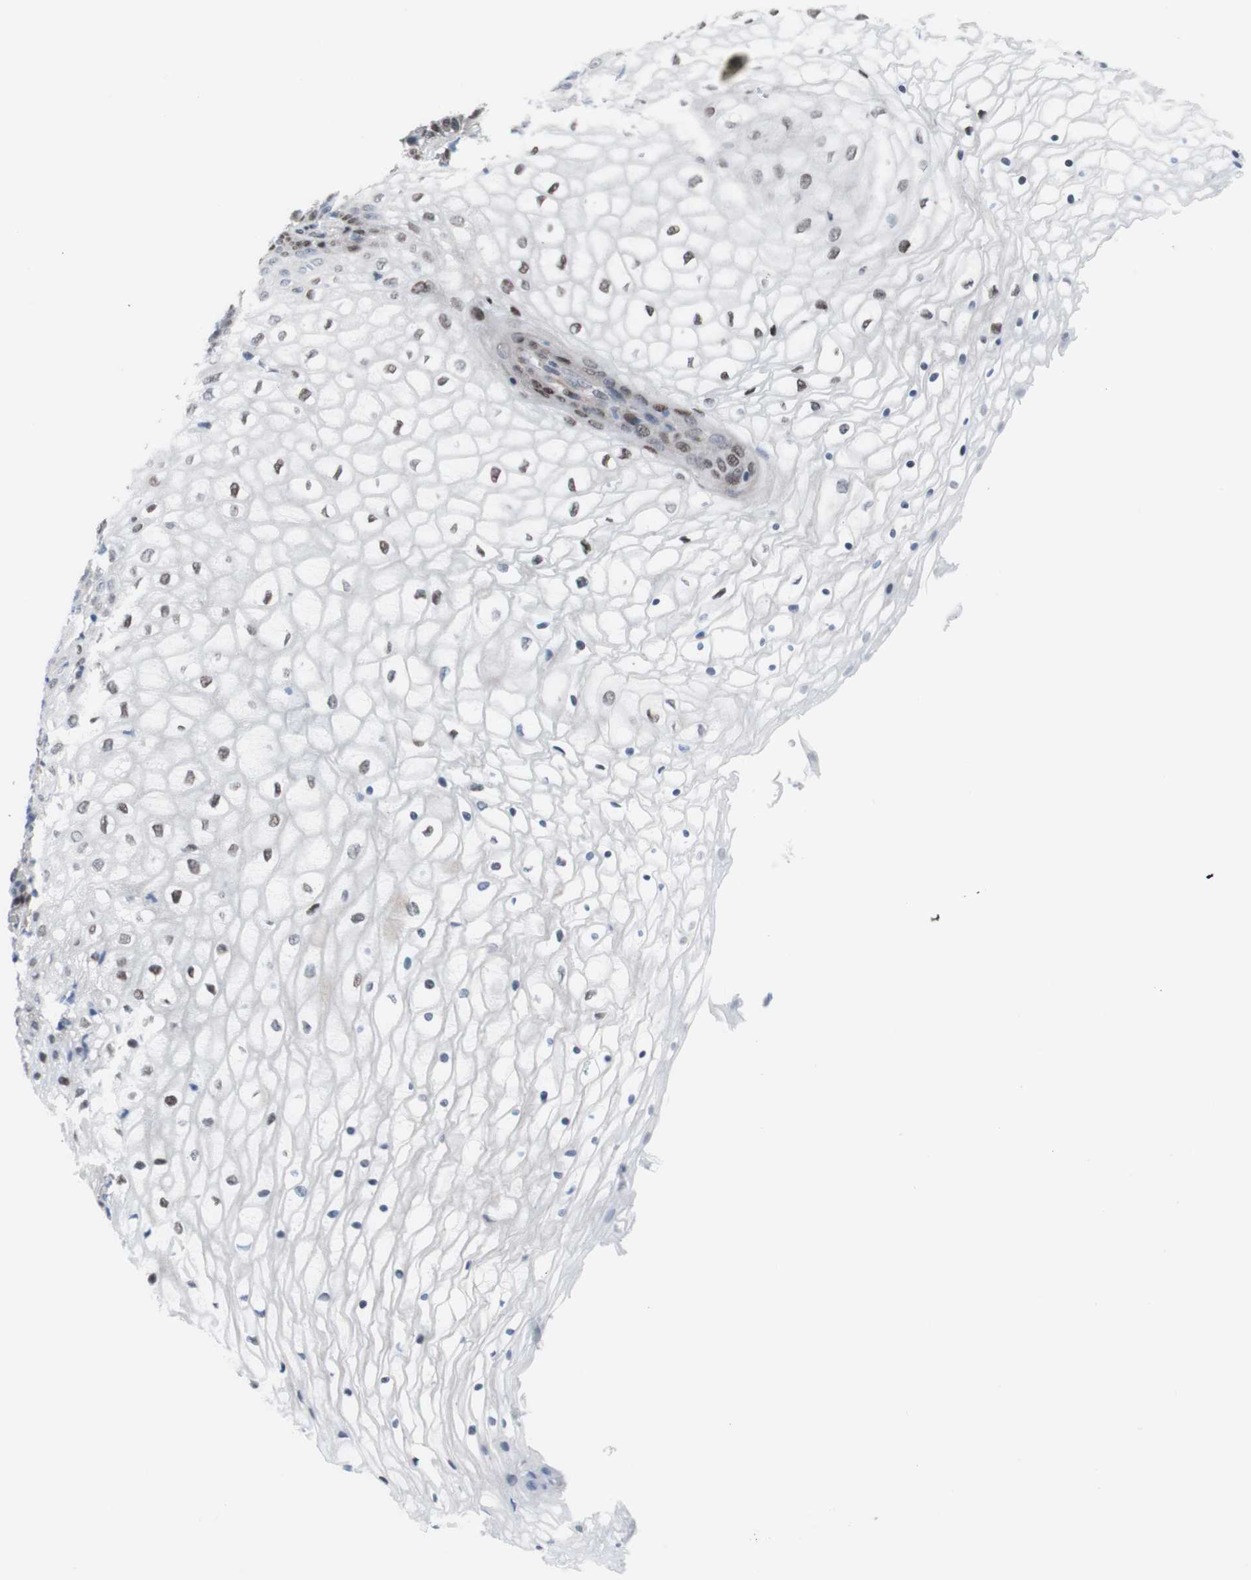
{"staining": {"intensity": "moderate", "quantity": ">75%", "location": "nuclear"}, "tissue": "vagina", "cell_type": "Squamous epithelial cells", "image_type": "normal", "snomed": [{"axis": "morphology", "description": "Normal tissue, NOS"}, {"axis": "topography", "description": "Vagina"}], "caption": "Squamous epithelial cells display moderate nuclear expression in approximately >75% of cells in unremarkable vagina.", "gene": "PHTF2", "patient": {"sex": "female", "age": 34}}